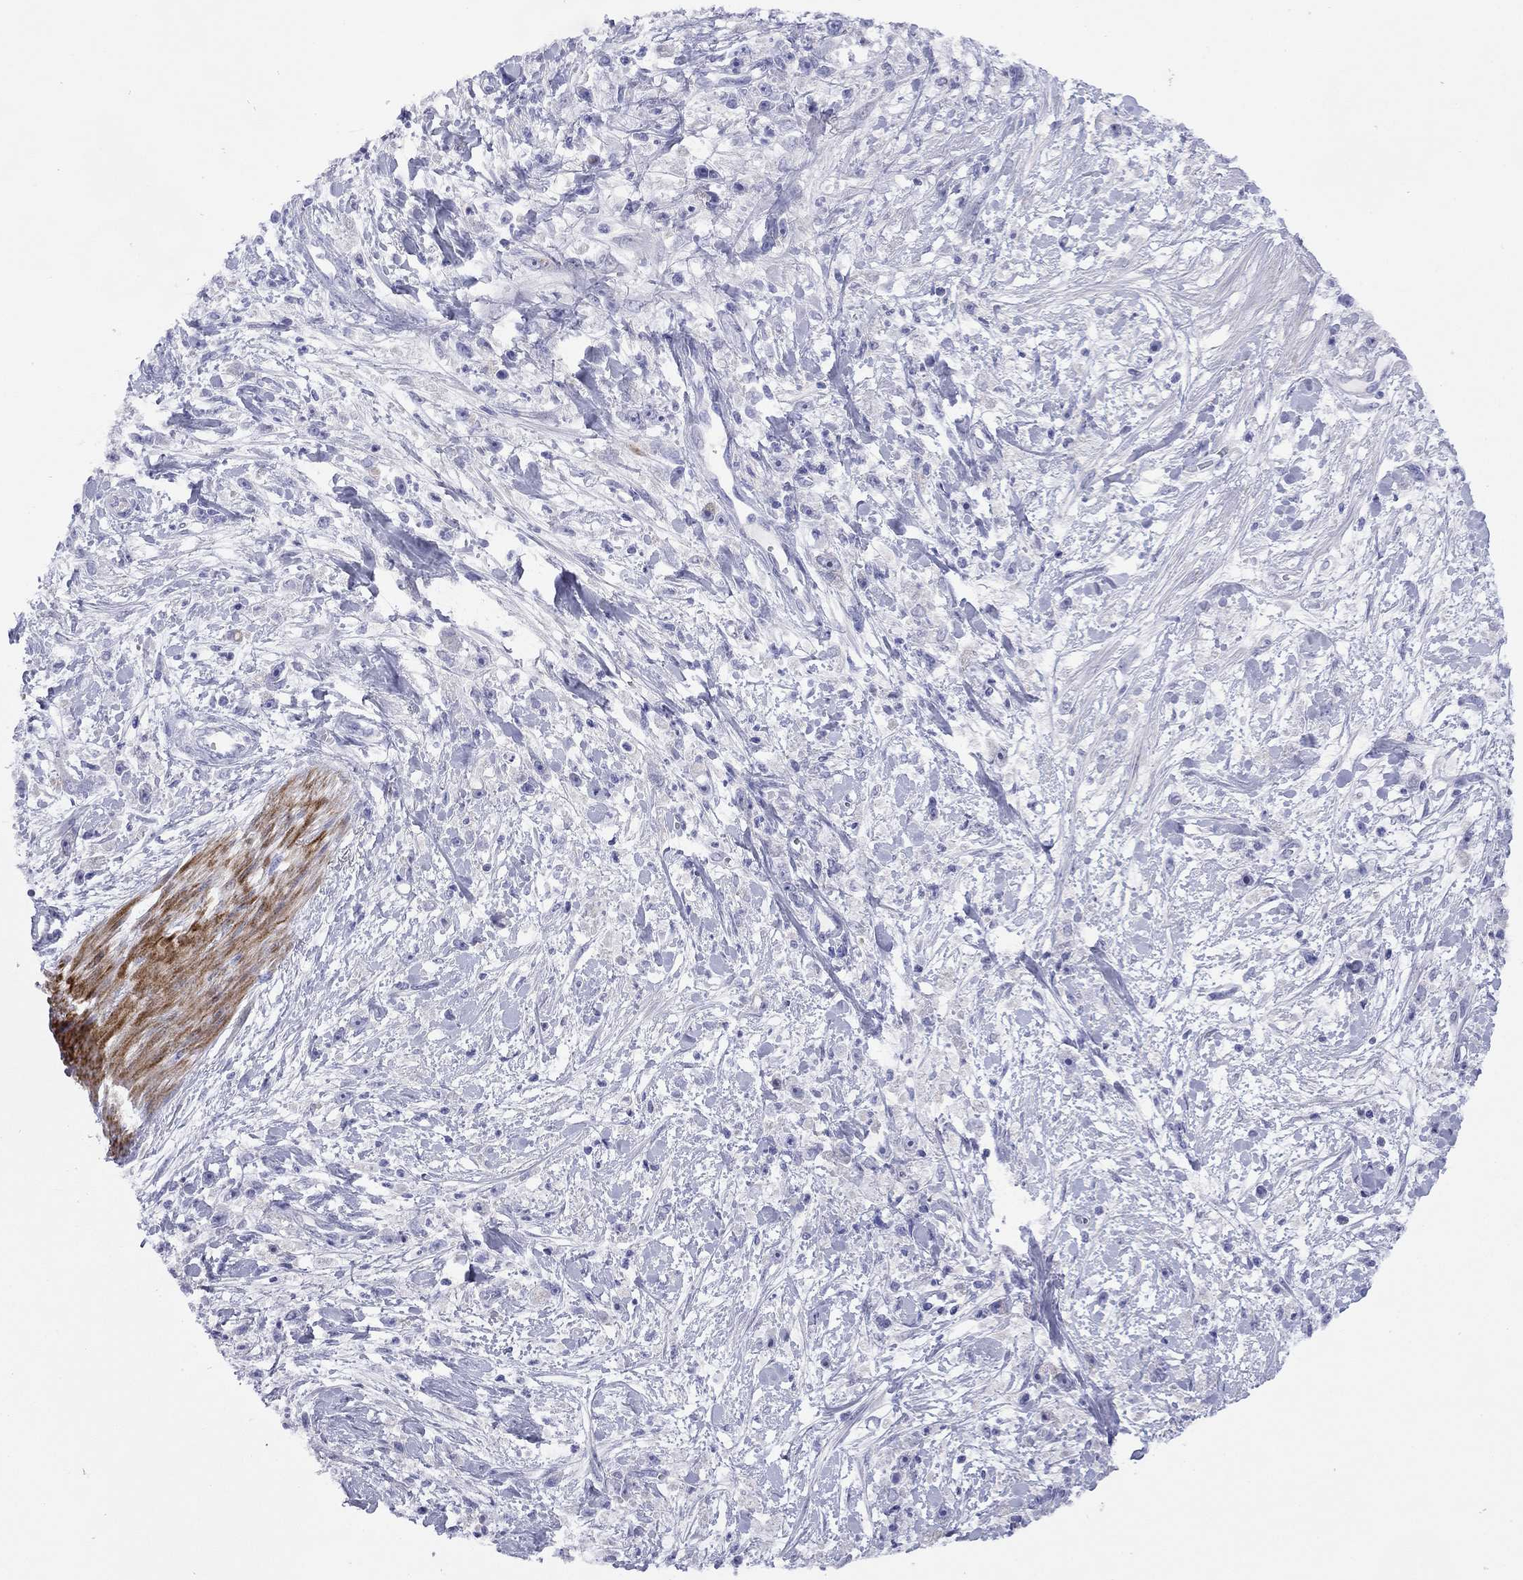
{"staining": {"intensity": "negative", "quantity": "none", "location": "none"}, "tissue": "stomach cancer", "cell_type": "Tumor cells", "image_type": "cancer", "snomed": [{"axis": "morphology", "description": "Adenocarcinoma, NOS"}, {"axis": "topography", "description": "Stomach"}], "caption": "High magnification brightfield microscopy of adenocarcinoma (stomach) stained with DAB (brown) and counterstained with hematoxylin (blue): tumor cells show no significant staining.", "gene": "CMYA5", "patient": {"sex": "female", "age": 59}}